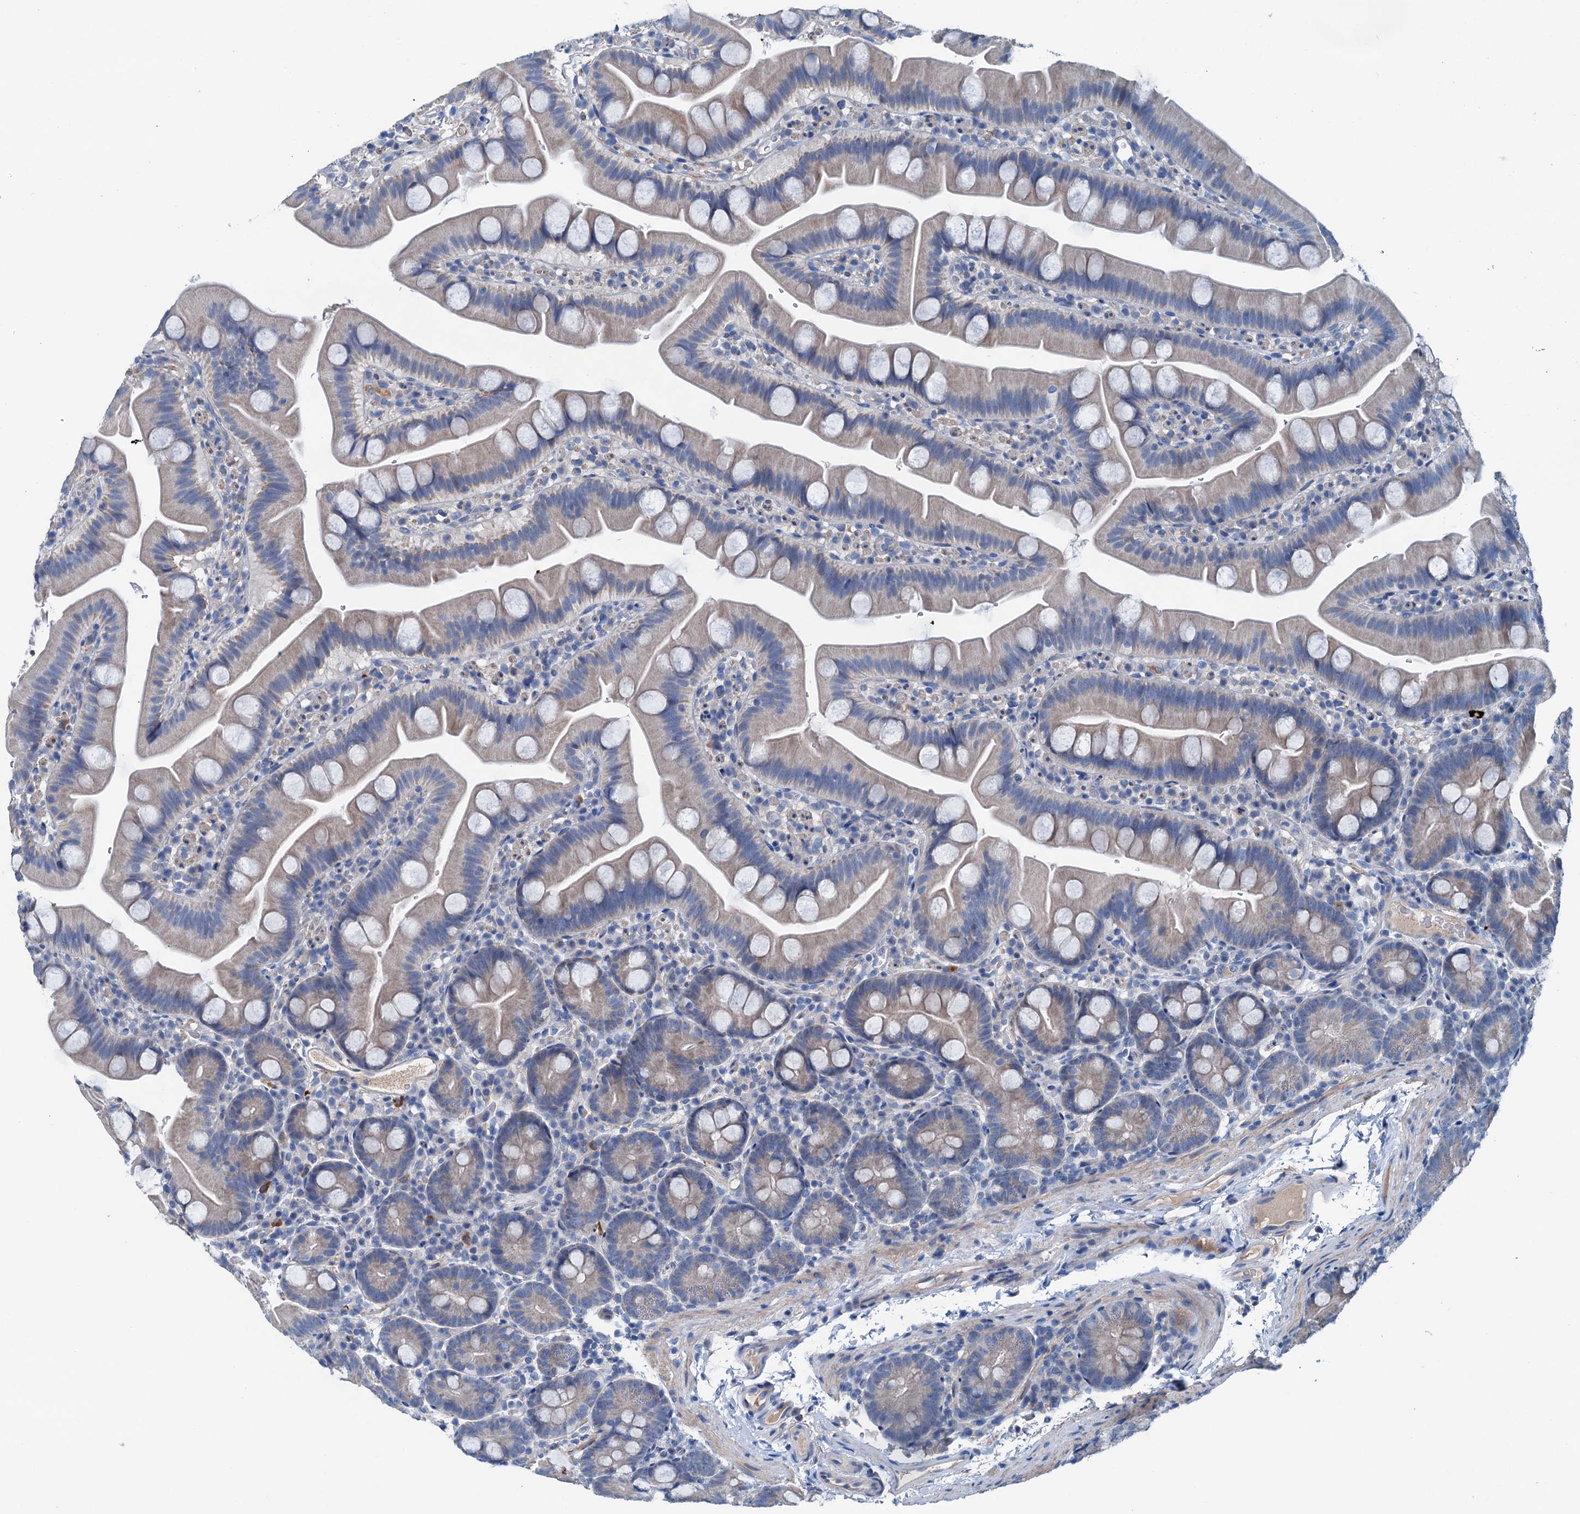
{"staining": {"intensity": "moderate", "quantity": "25%-75%", "location": "cytoplasmic/membranous"}, "tissue": "small intestine", "cell_type": "Glandular cells", "image_type": "normal", "snomed": [{"axis": "morphology", "description": "Normal tissue, NOS"}, {"axis": "topography", "description": "Small intestine"}], "caption": "An immunohistochemistry (IHC) image of unremarkable tissue is shown. Protein staining in brown labels moderate cytoplasmic/membranous positivity in small intestine within glandular cells. (Brightfield microscopy of DAB IHC at high magnification).", "gene": "KNDC1", "patient": {"sex": "female", "age": 68}}